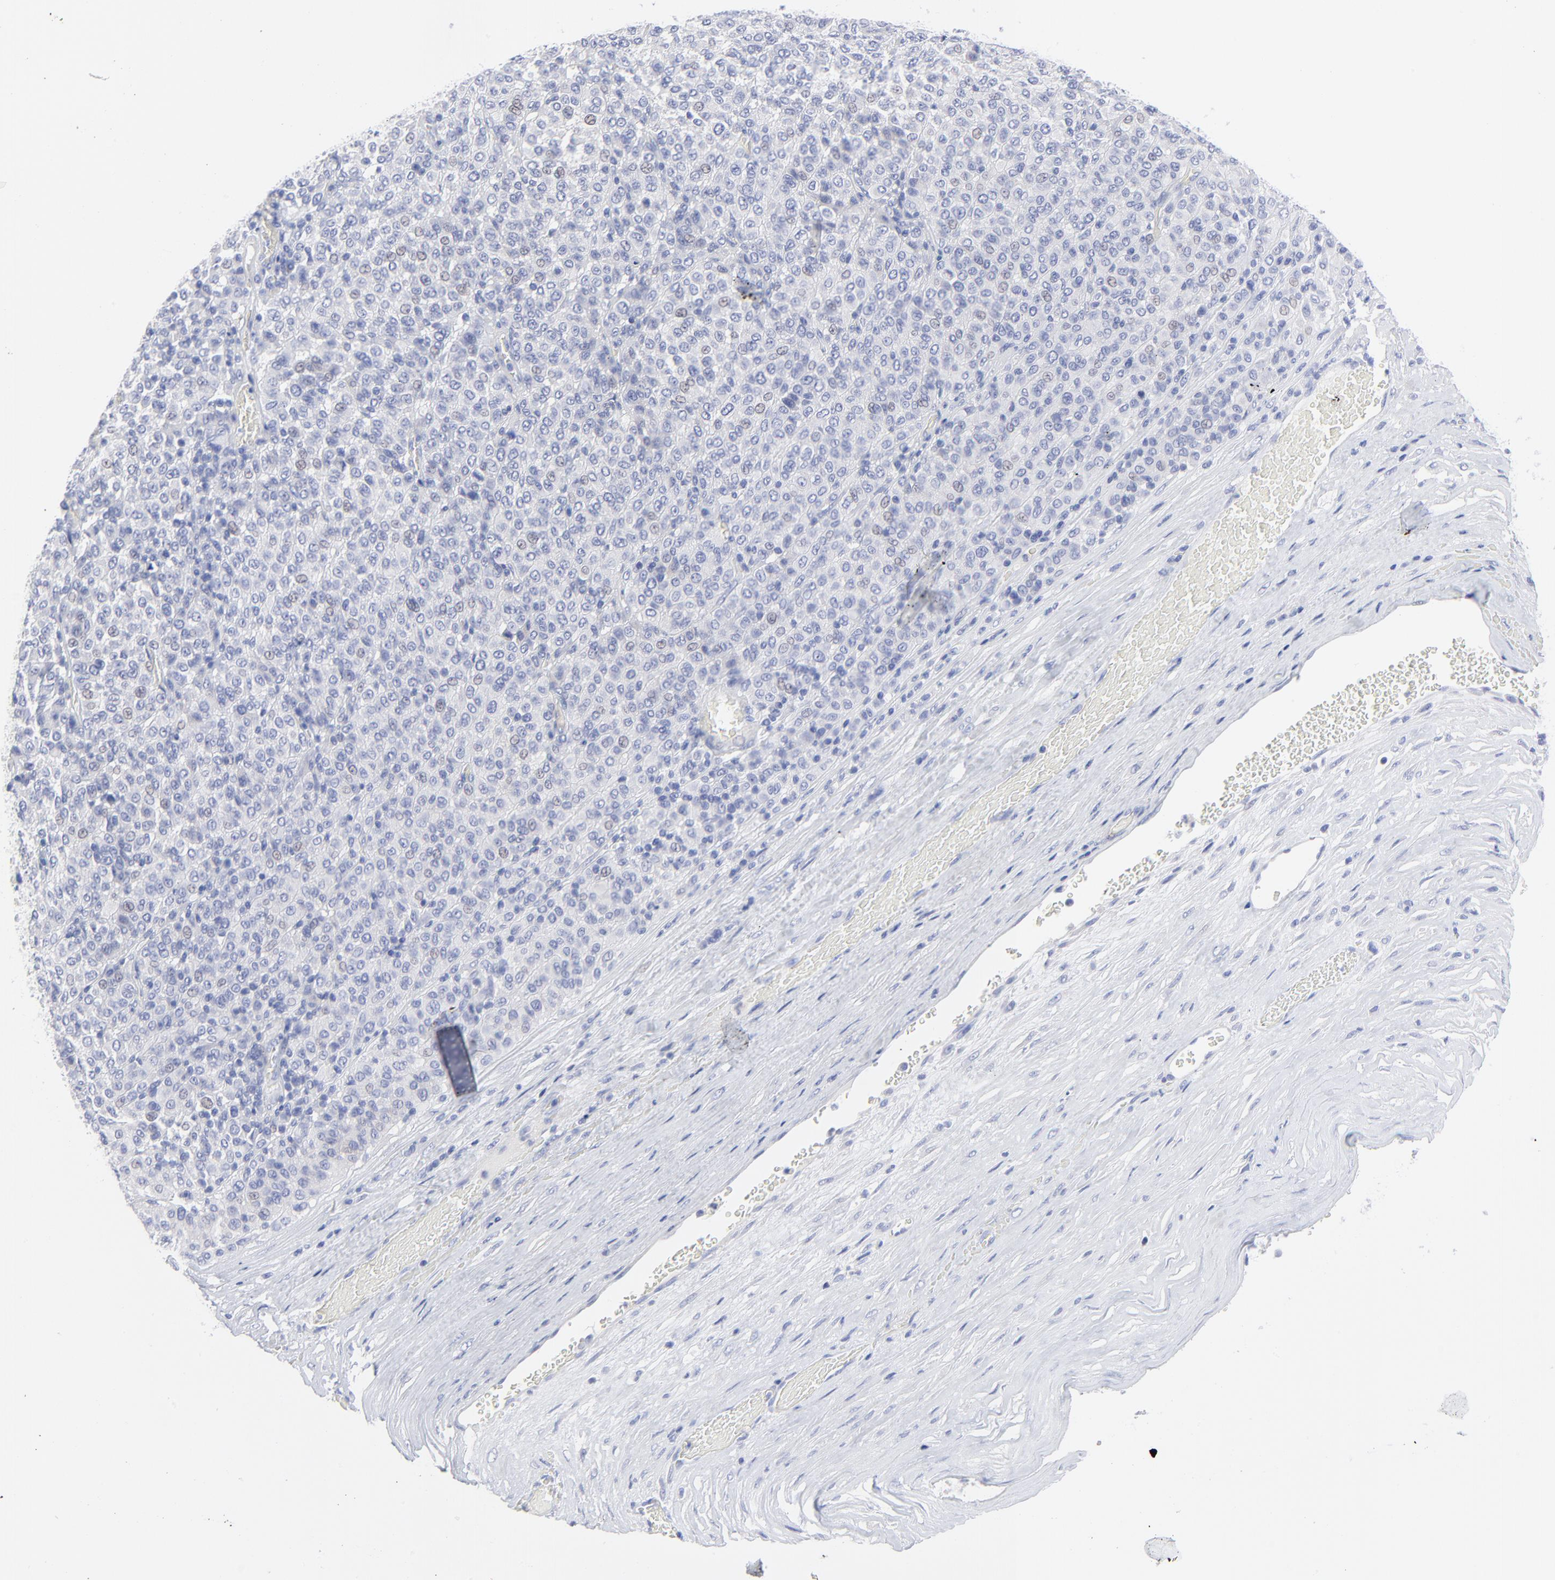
{"staining": {"intensity": "weak", "quantity": "<25%", "location": "nuclear"}, "tissue": "melanoma", "cell_type": "Tumor cells", "image_type": "cancer", "snomed": [{"axis": "morphology", "description": "Malignant melanoma, Metastatic site"}, {"axis": "topography", "description": "Pancreas"}], "caption": "DAB (3,3'-diaminobenzidine) immunohistochemical staining of malignant melanoma (metastatic site) exhibits no significant staining in tumor cells. The staining was performed using DAB (3,3'-diaminobenzidine) to visualize the protein expression in brown, while the nuclei were stained in blue with hematoxylin (Magnification: 20x).", "gene": "PSD3", "patient": {"sex": "female", "age": 30}}